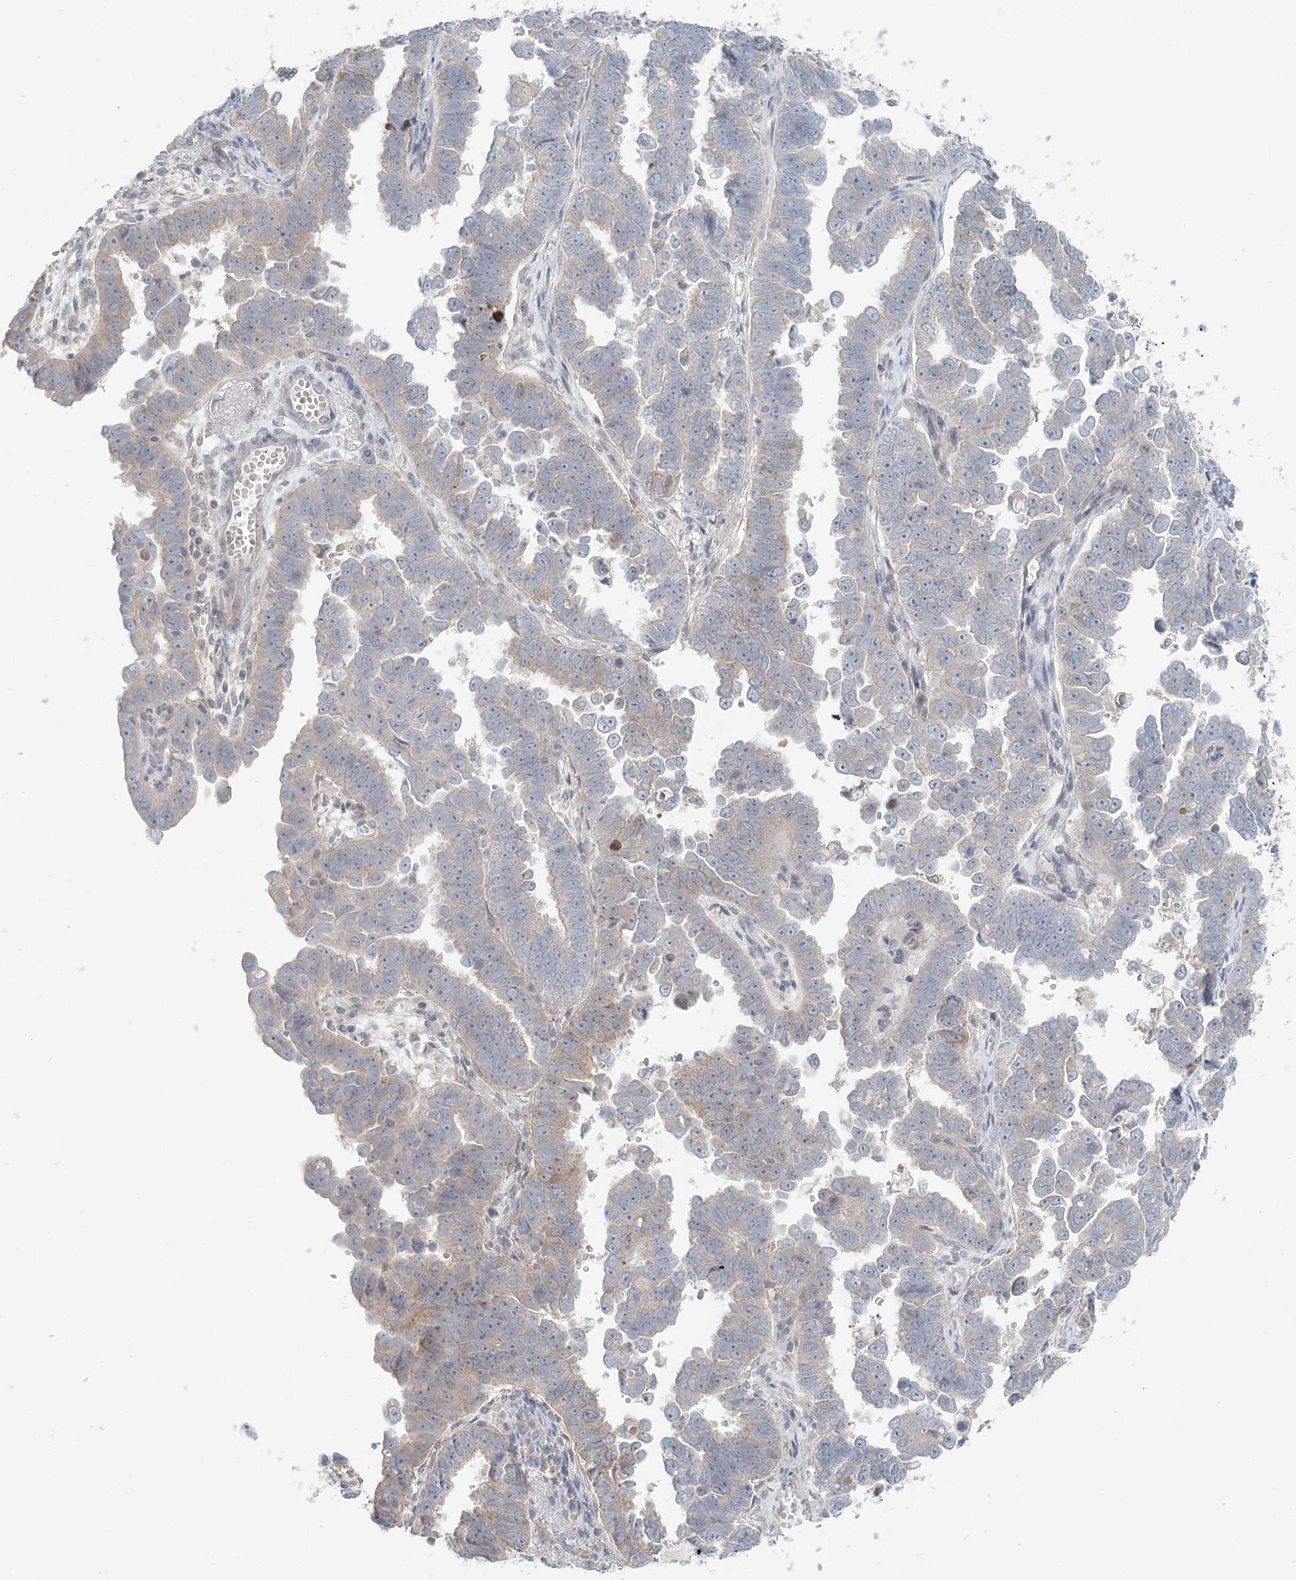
{"staining": {"intensity": "weak", "quantity": "<25%", "location": "cytoplasmic/membranous"}, "tissue": "endometrial cancer", "cell_type": "Tumor cells", "image_type": "cancer", "snomed": [{"axis": "morphology", "description": "Adenocarcinoma, NOS"}, {"axis": "topography", "description": "Endometrium"}], "caption": "Human endometrial cancer stained for a protein using immunohistochemistry shows no positivity in tumor cells.", "gene": "NAA11", "patient": {"sex": "female", "age": 75}}